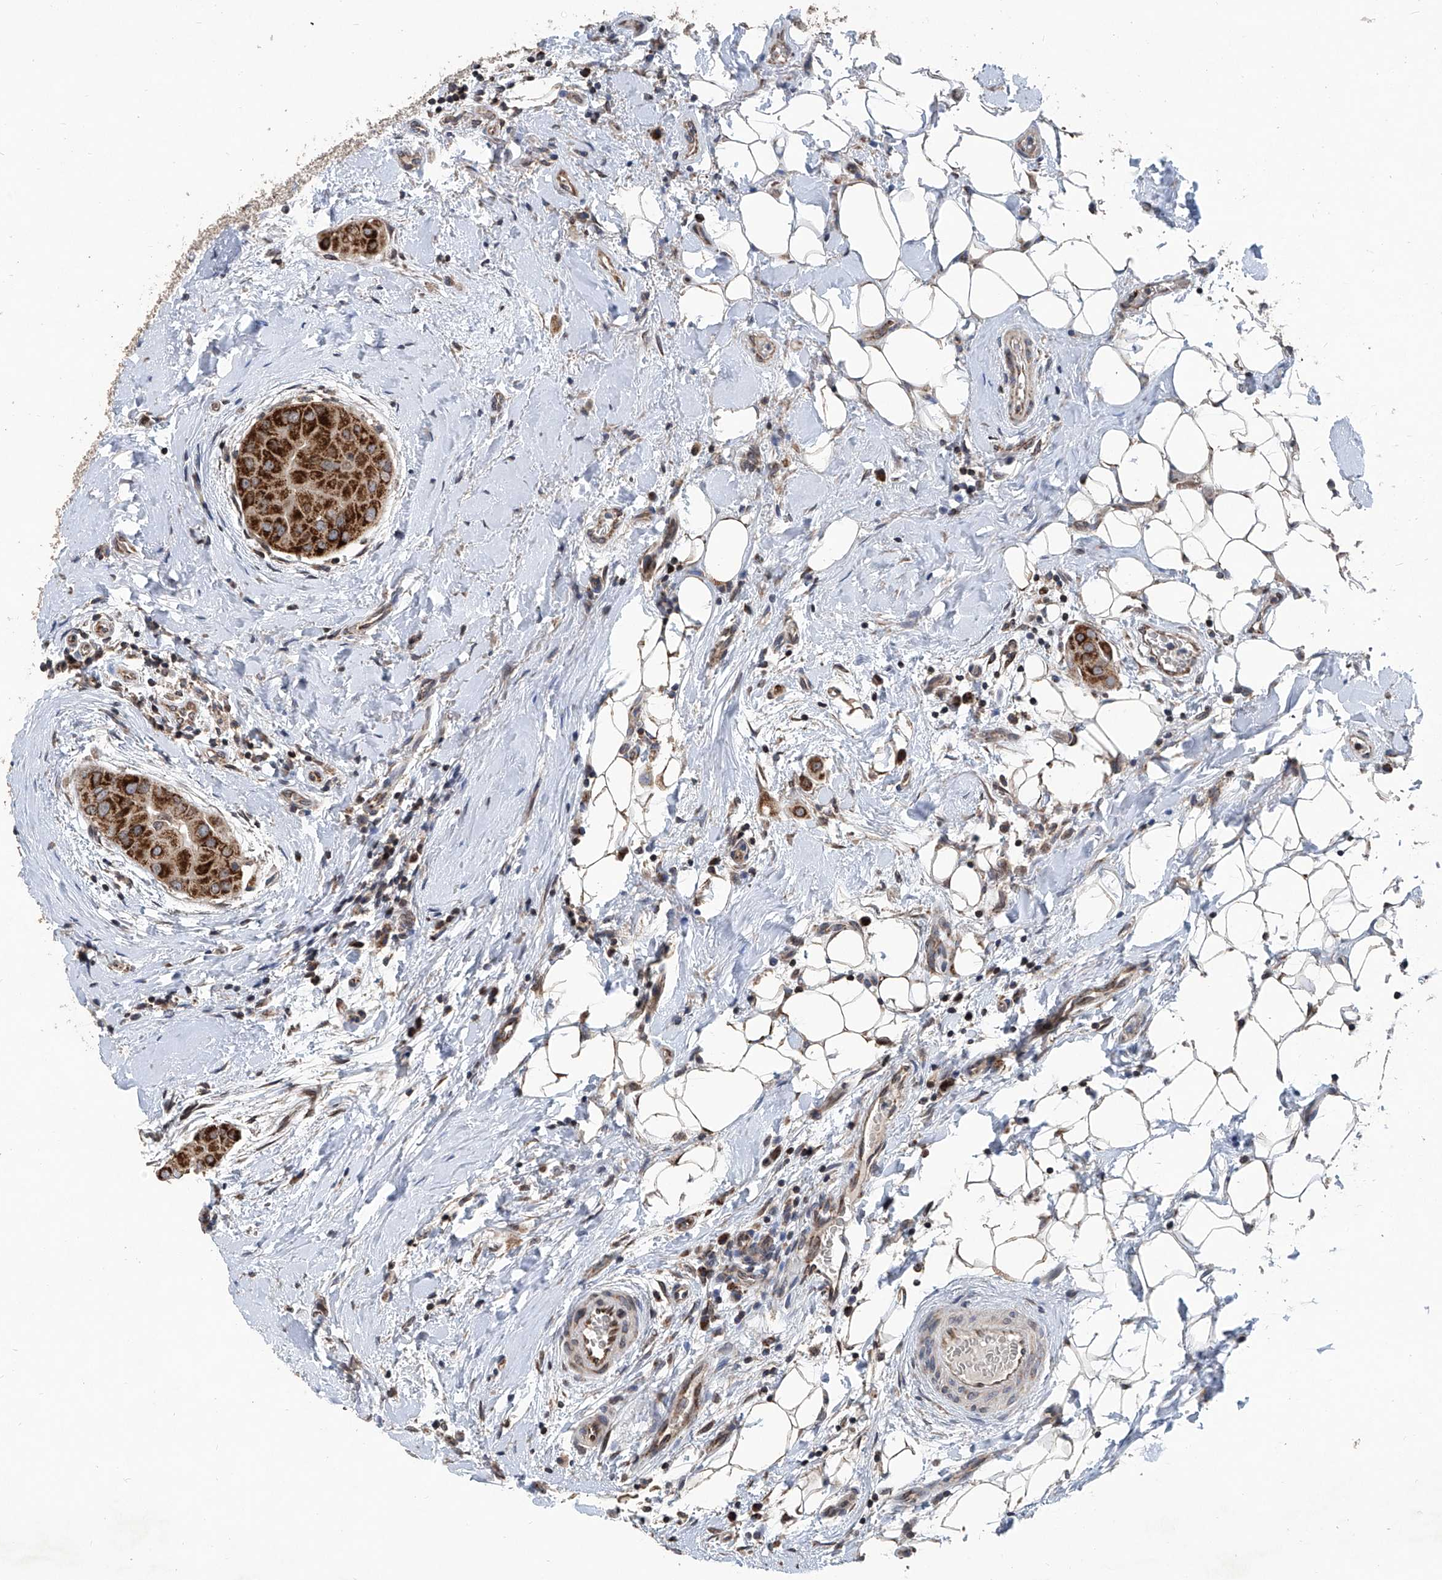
{"staining": {"intensity": "strong", "quantity": ">75%", "location": "cytoplasmic/membranous"}, "tissue": "thyroid cancer", "cell_type": "Tumor cells", "image_type": "cancer", "snomed": [{"axis": "morphology", "description": "Papillary adenocarcinoma, NOS"}, {"axis": "topography", "description": "Thyroid gland"}], "caption": "Brown immunohistochemical staining in human papillary adenocarcinoma (thyroid) exhibits strong cytoplasmic/membranous positivity in approximately >75% of tumor cells.", "gene": "BCKDHB", "patient": {"sex": "male", "age": 33}}